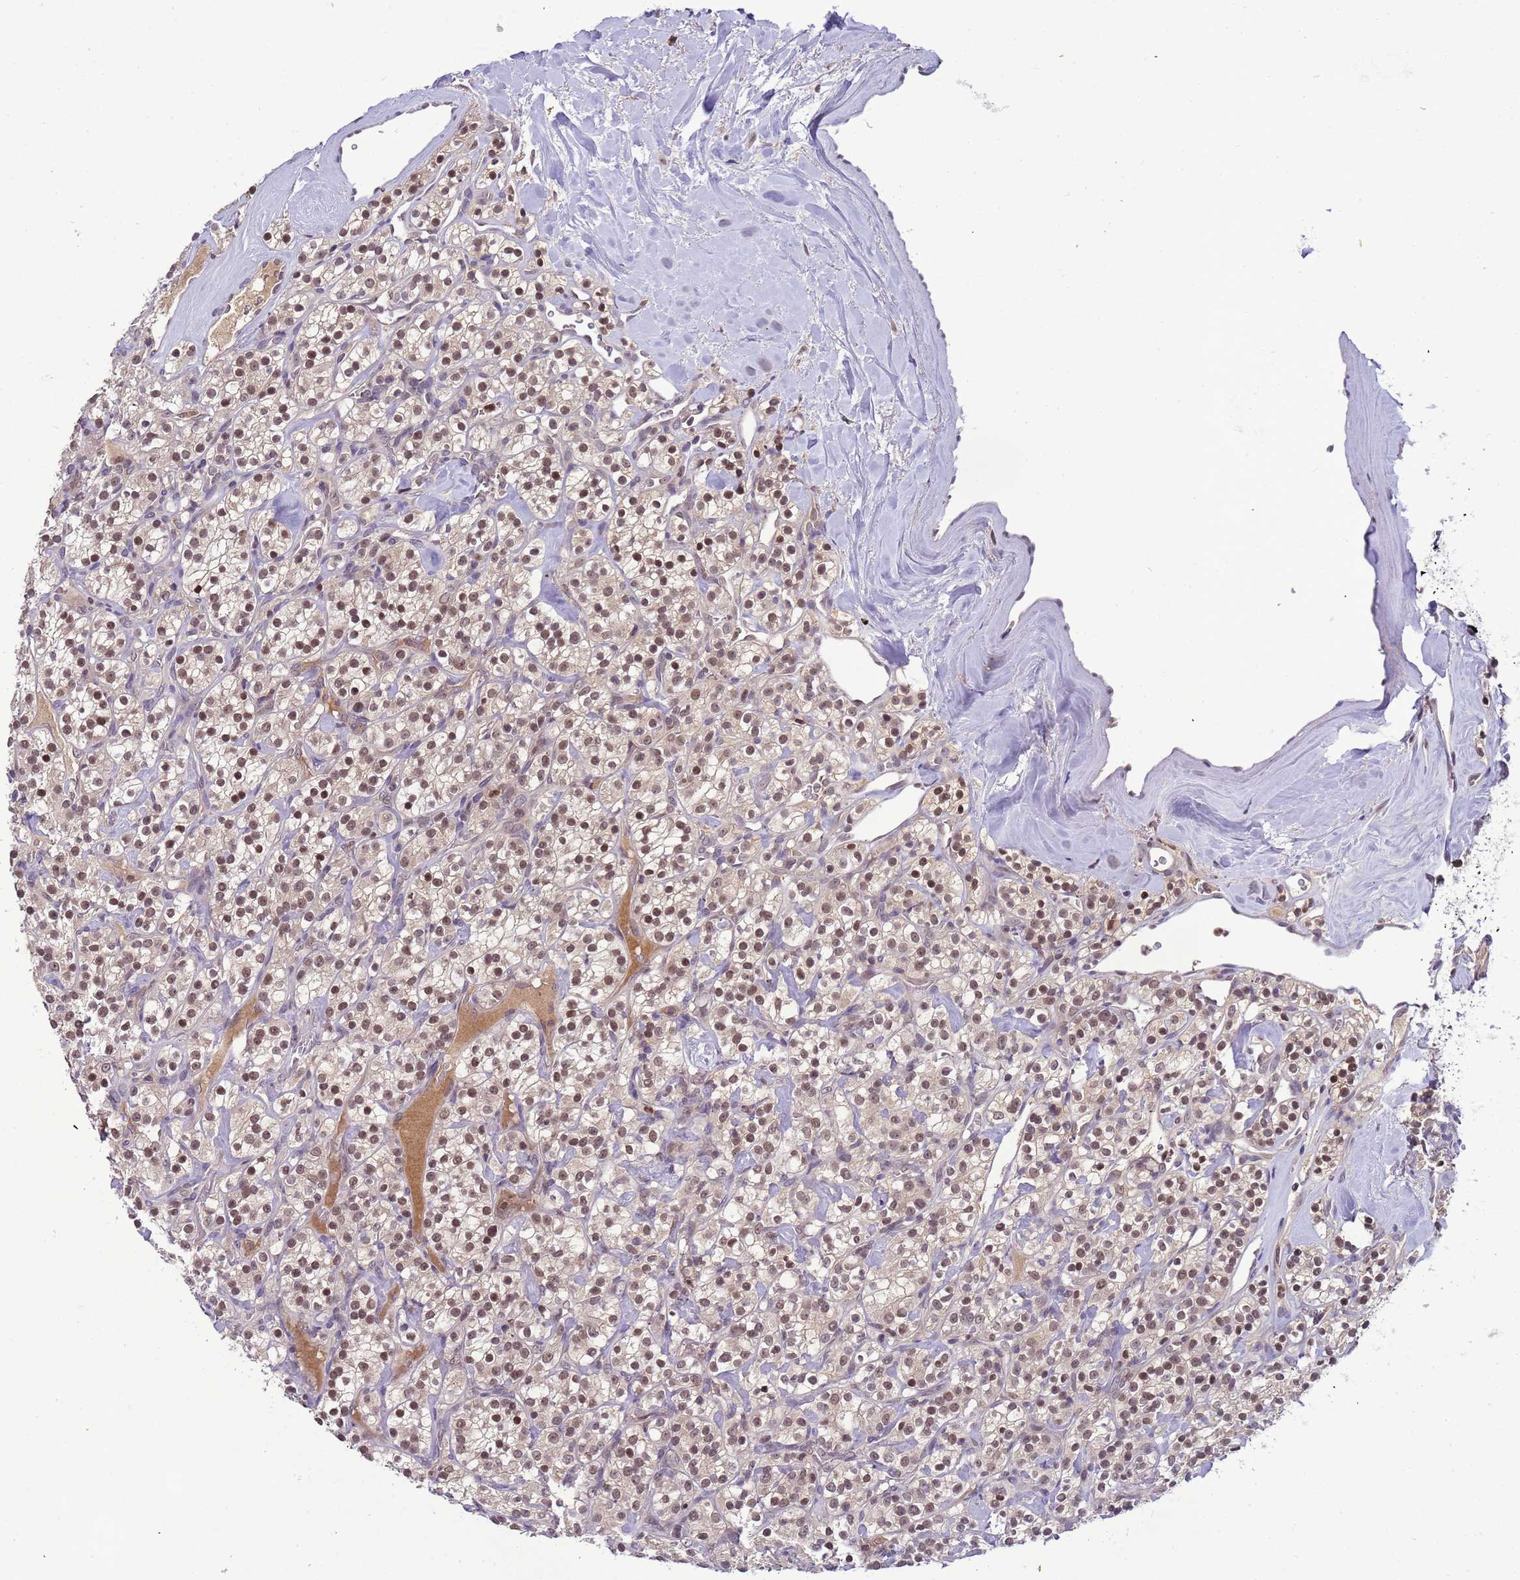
{"staining": {"intensity": "moderate", "quantity": ">75%", "location": "nuclear"}, "tissue": "renal cancer", "cell_type": "Tumor cells", "image_type": "cancer", "snomed": [{"axis": "morphology", "description": "Adenocarcinoma, NOS"}, {"axis": "topography", "description": "Kidney"}], "caption": "This is a histology image of IHC staining of renal adenocarcinoma, which shows moderate positivity in the nuclear of tumor cells.", "gene": "CD53", "patient": {"sex": "male", "age": 77}}